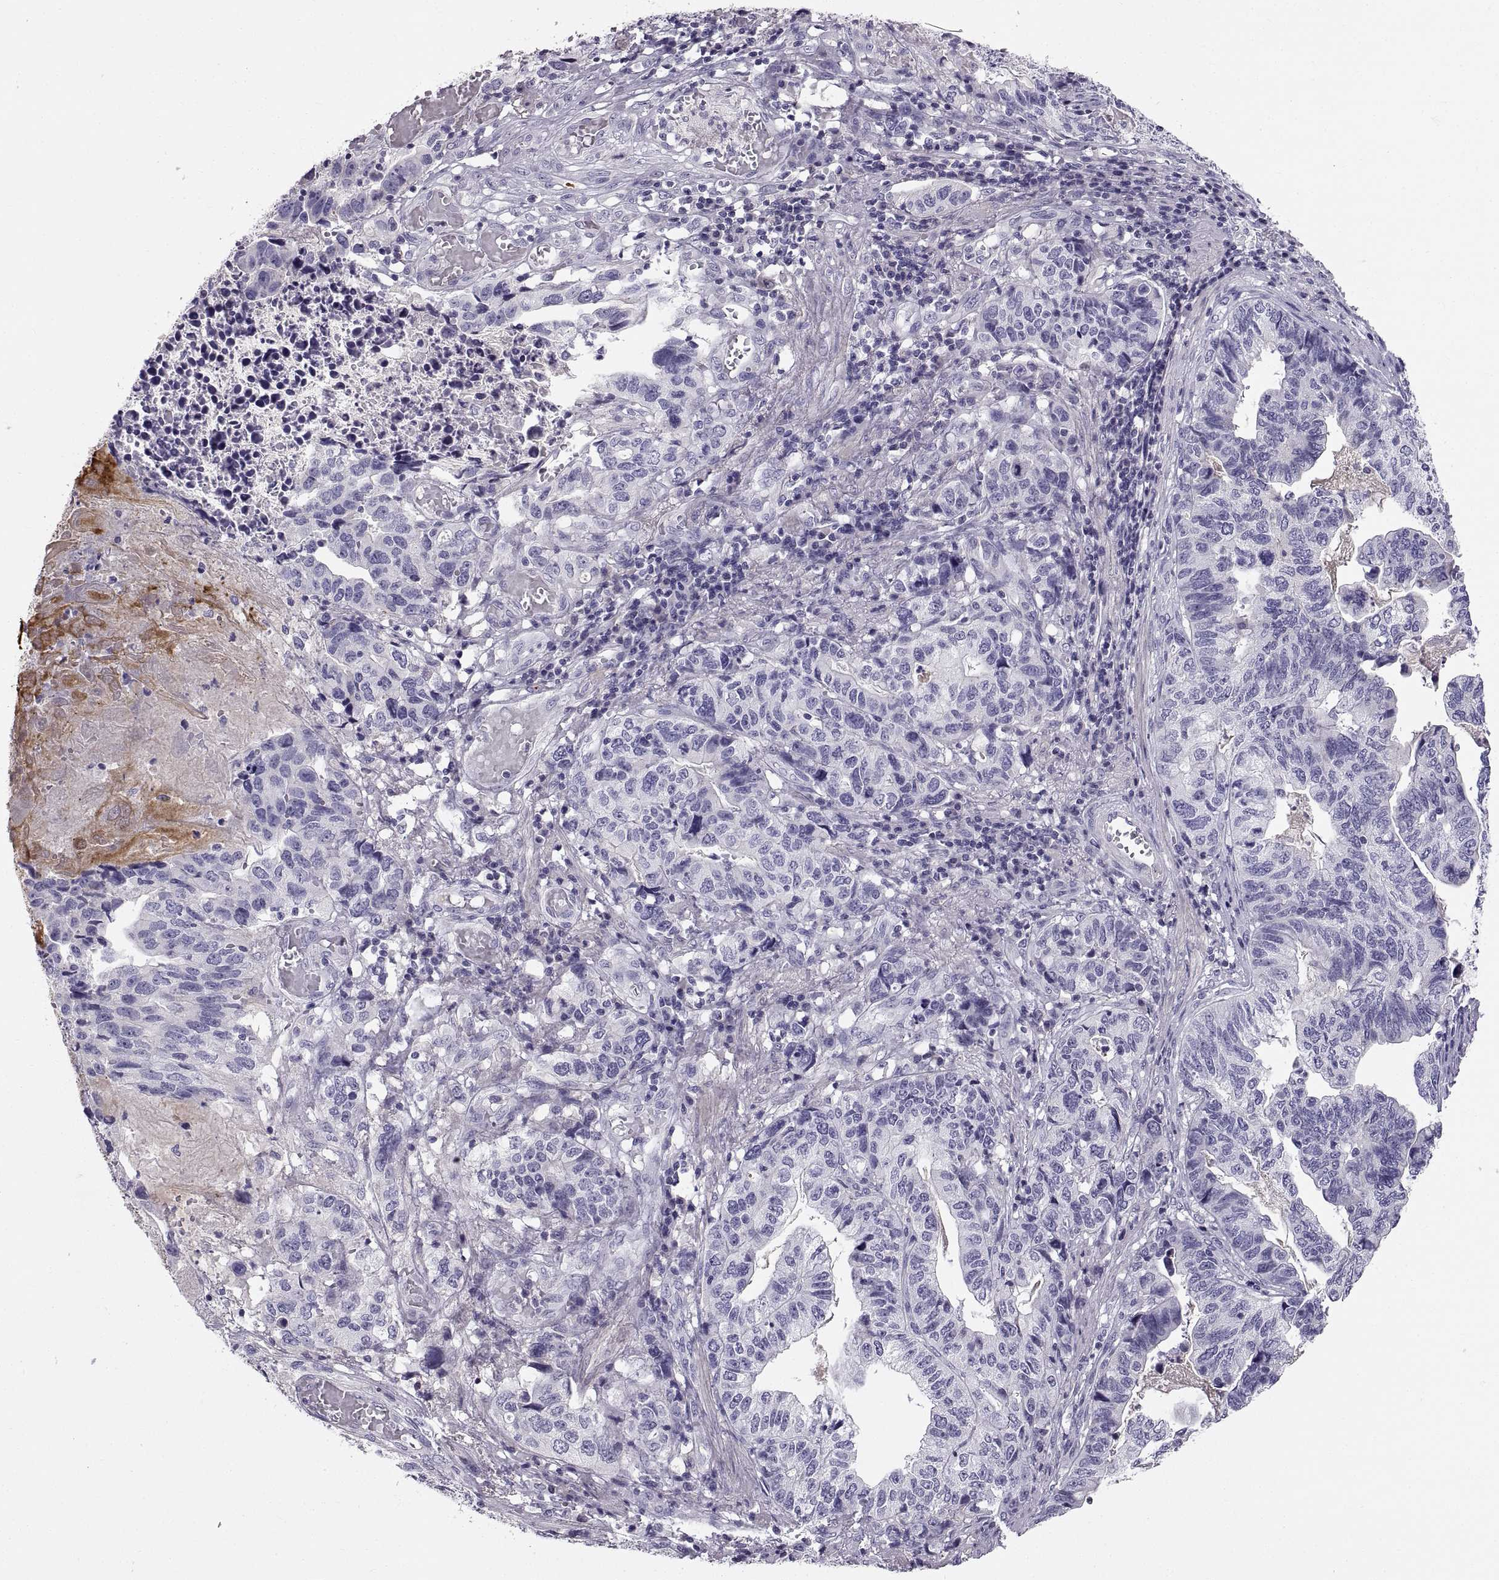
{"staining": {"intensity": "negative", "quantity": "none", "location": "none"}, "tissue": "stomach cancer", "cell_type": "Tumor cells", "image_type": "cancer", "snomed": [{"axis": "morphology", "description": "Adenocarcinoma, NOS"}, {"axis": "topography", "description": "Stomach, upper"}], "caption": "Immunohistochemical staining of human adenocarcinoma (stomach) shows no significant staining in tumor cells. (DAB (3,3'-diaminobenzidine) immunohistochemistry (IHC), high magnification).", "gene": "ADAM32", "patient": {"sex": "female", "age": 67}}